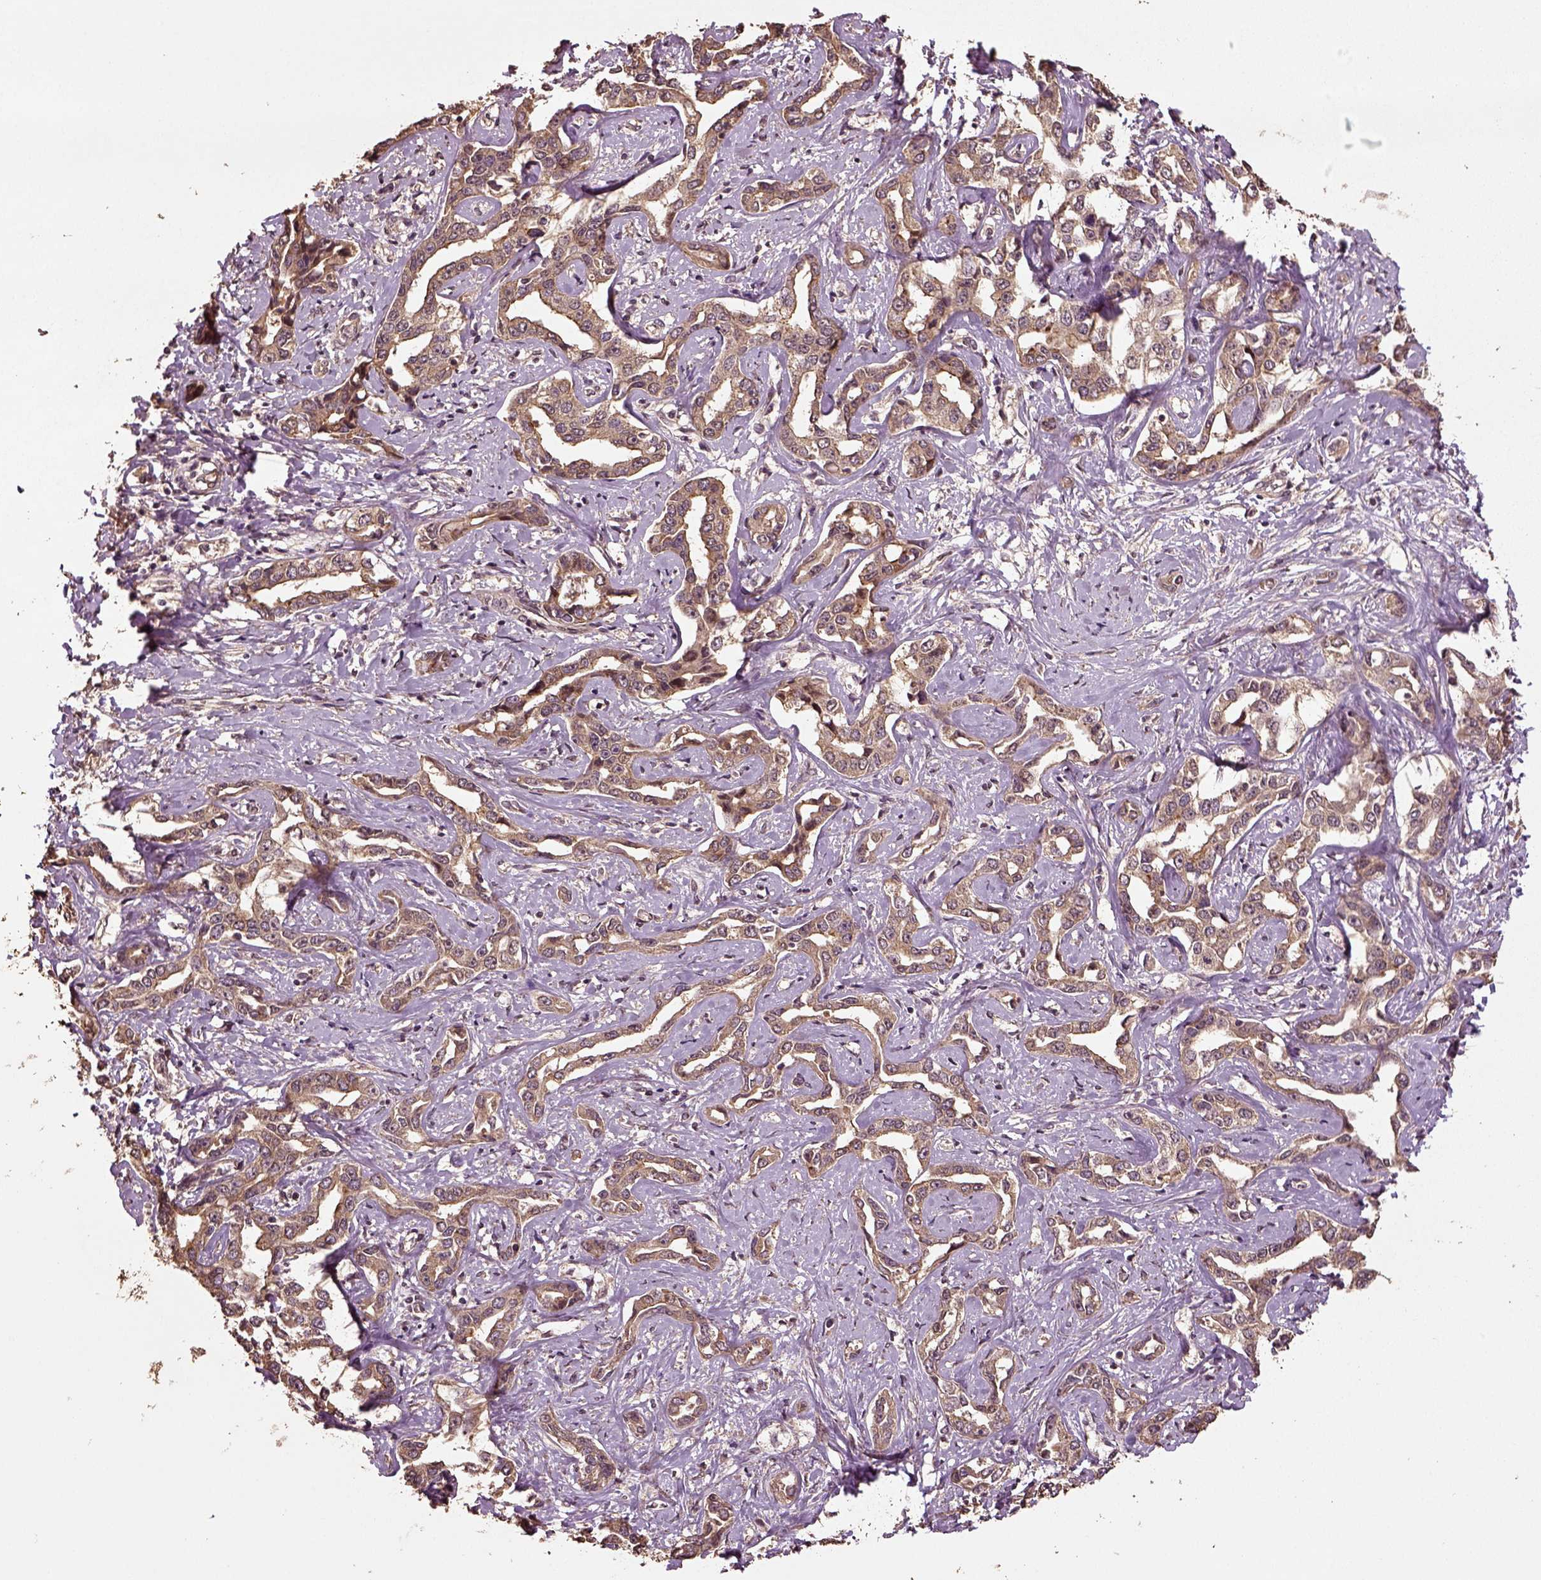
{"staining": {"intensity": "moderate", "quantity": ">75%", "location": "cytoplasmic/membranous"}, "tissue": "liver cancer", "cell_type": "Tumor cells", "image_type": "cancer", "snomed": [{"axis": "morphology", "description": "Cholangiocarcinoma"}, {"axis": "topography", "description": "Liver"}], "caption": "Immunohistochemistry histopathology image of neoplastic tissue: human liver cancer stained using immunohistochemistry (IHC) displays medium levels of moderate protein expression localized specifically in the cytoplasmic/membranous of tumor cells, appearing as a cytoplasmic/membranous brown color.", "gene": "ERV3-1", "patient": {"sex": "male", "age": 59}}